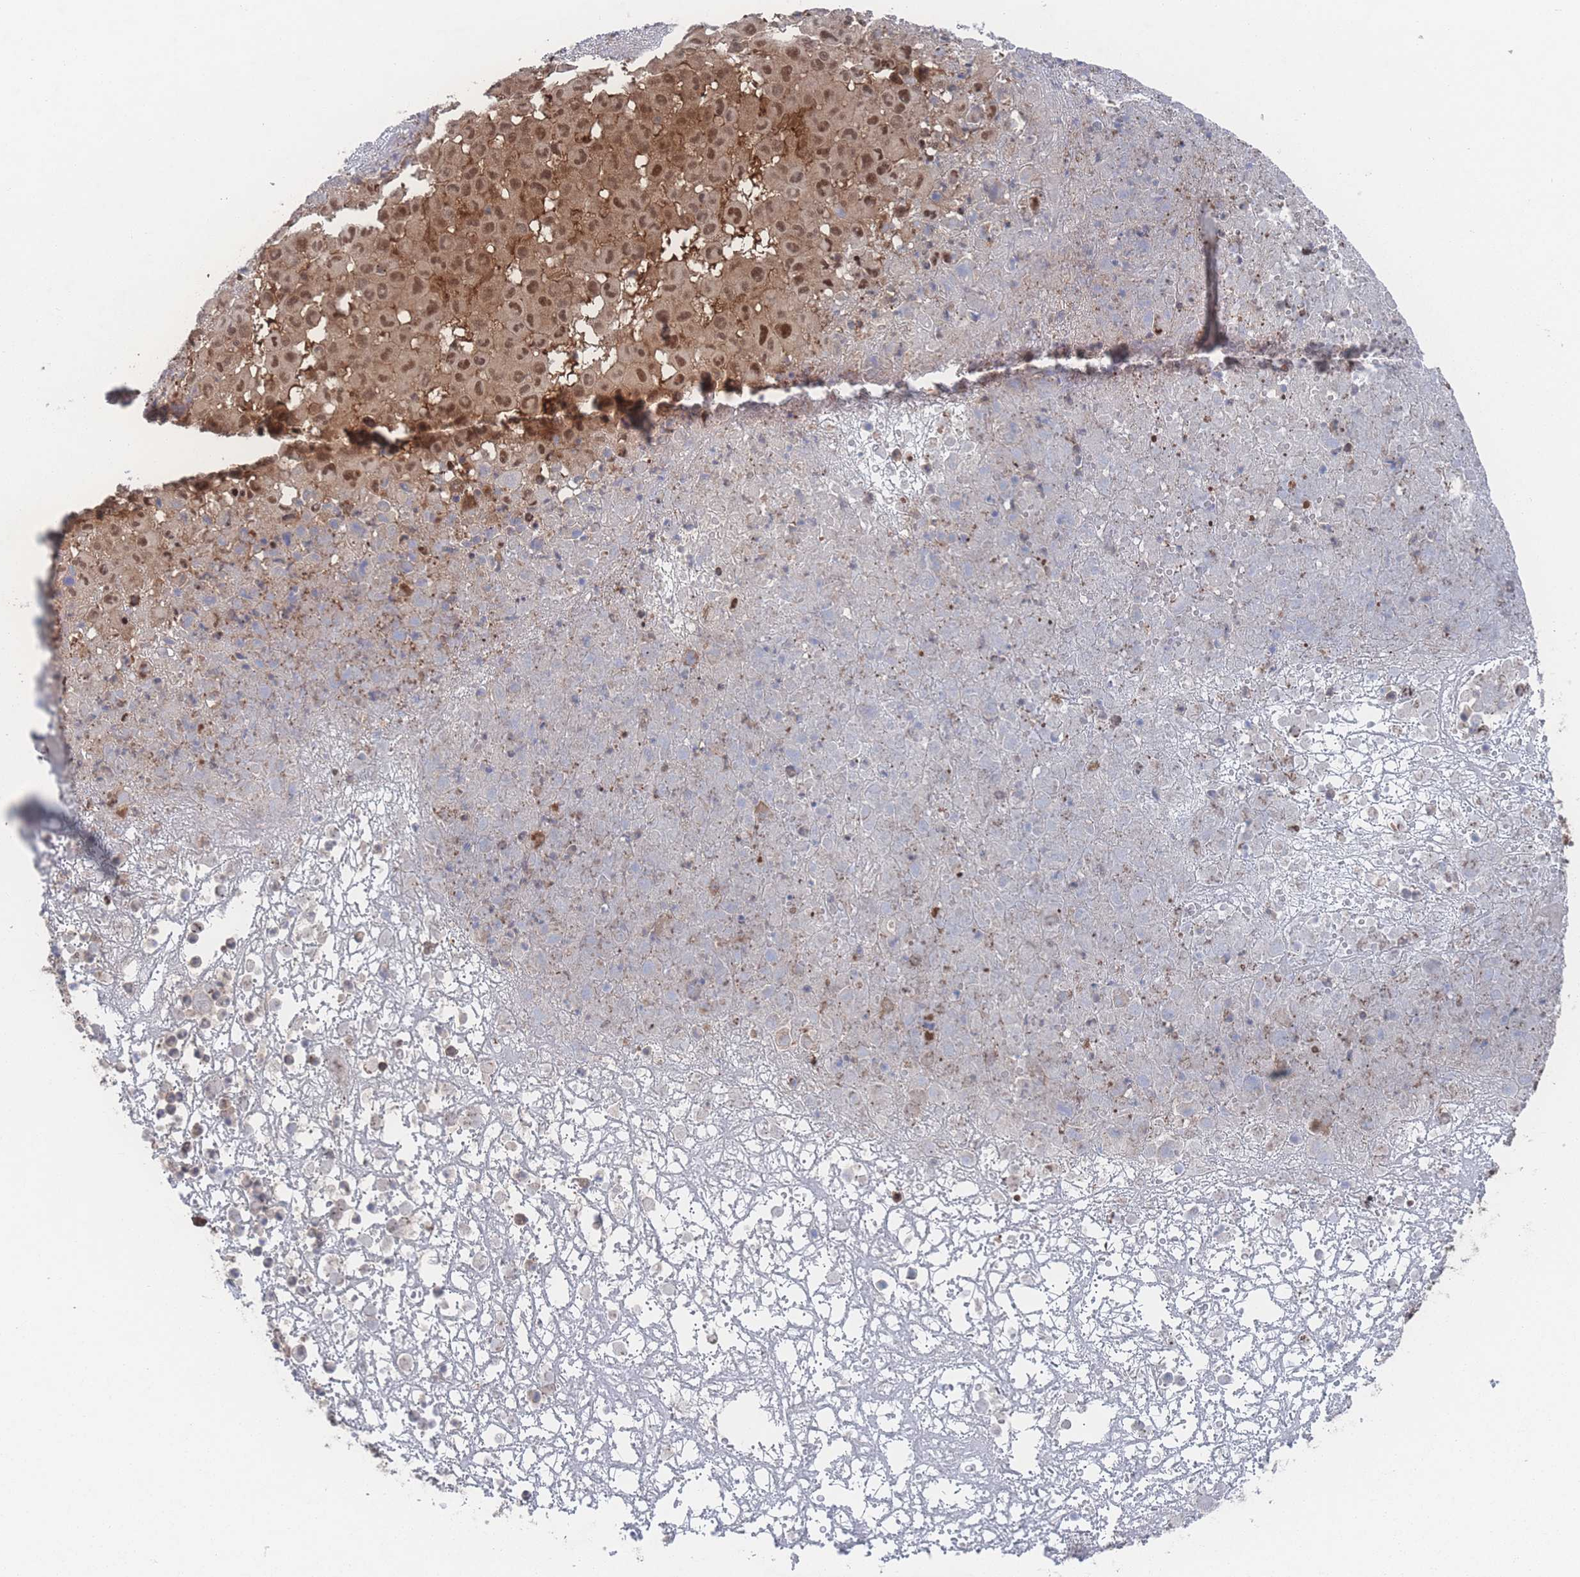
{"staining": {"intensity": "strong", "quantity": ">75%", "location": "cytoplasmic/membranous,nuclear"}, "tissue": "melanoma", "cell_type": "Tumor cells", "image_type": "cancer", "snomed": [{"axis": "morphology", "description": "Malignant melanoma, NOS"}, {"axis": "topography", "description": "Skin"}], "caption": "Protein analysis of malignant melanoma tissue displays strong cytoplasmic/membranous and nuclear expression in approximately >75% of tumor cells. The staining is performed using DAB brown chromogen to label protein expression. The nuclei are counter-stained blue using hematoxylin.", "gene": "PSMA1", "patient": {"sex": "male", "age": 73}}